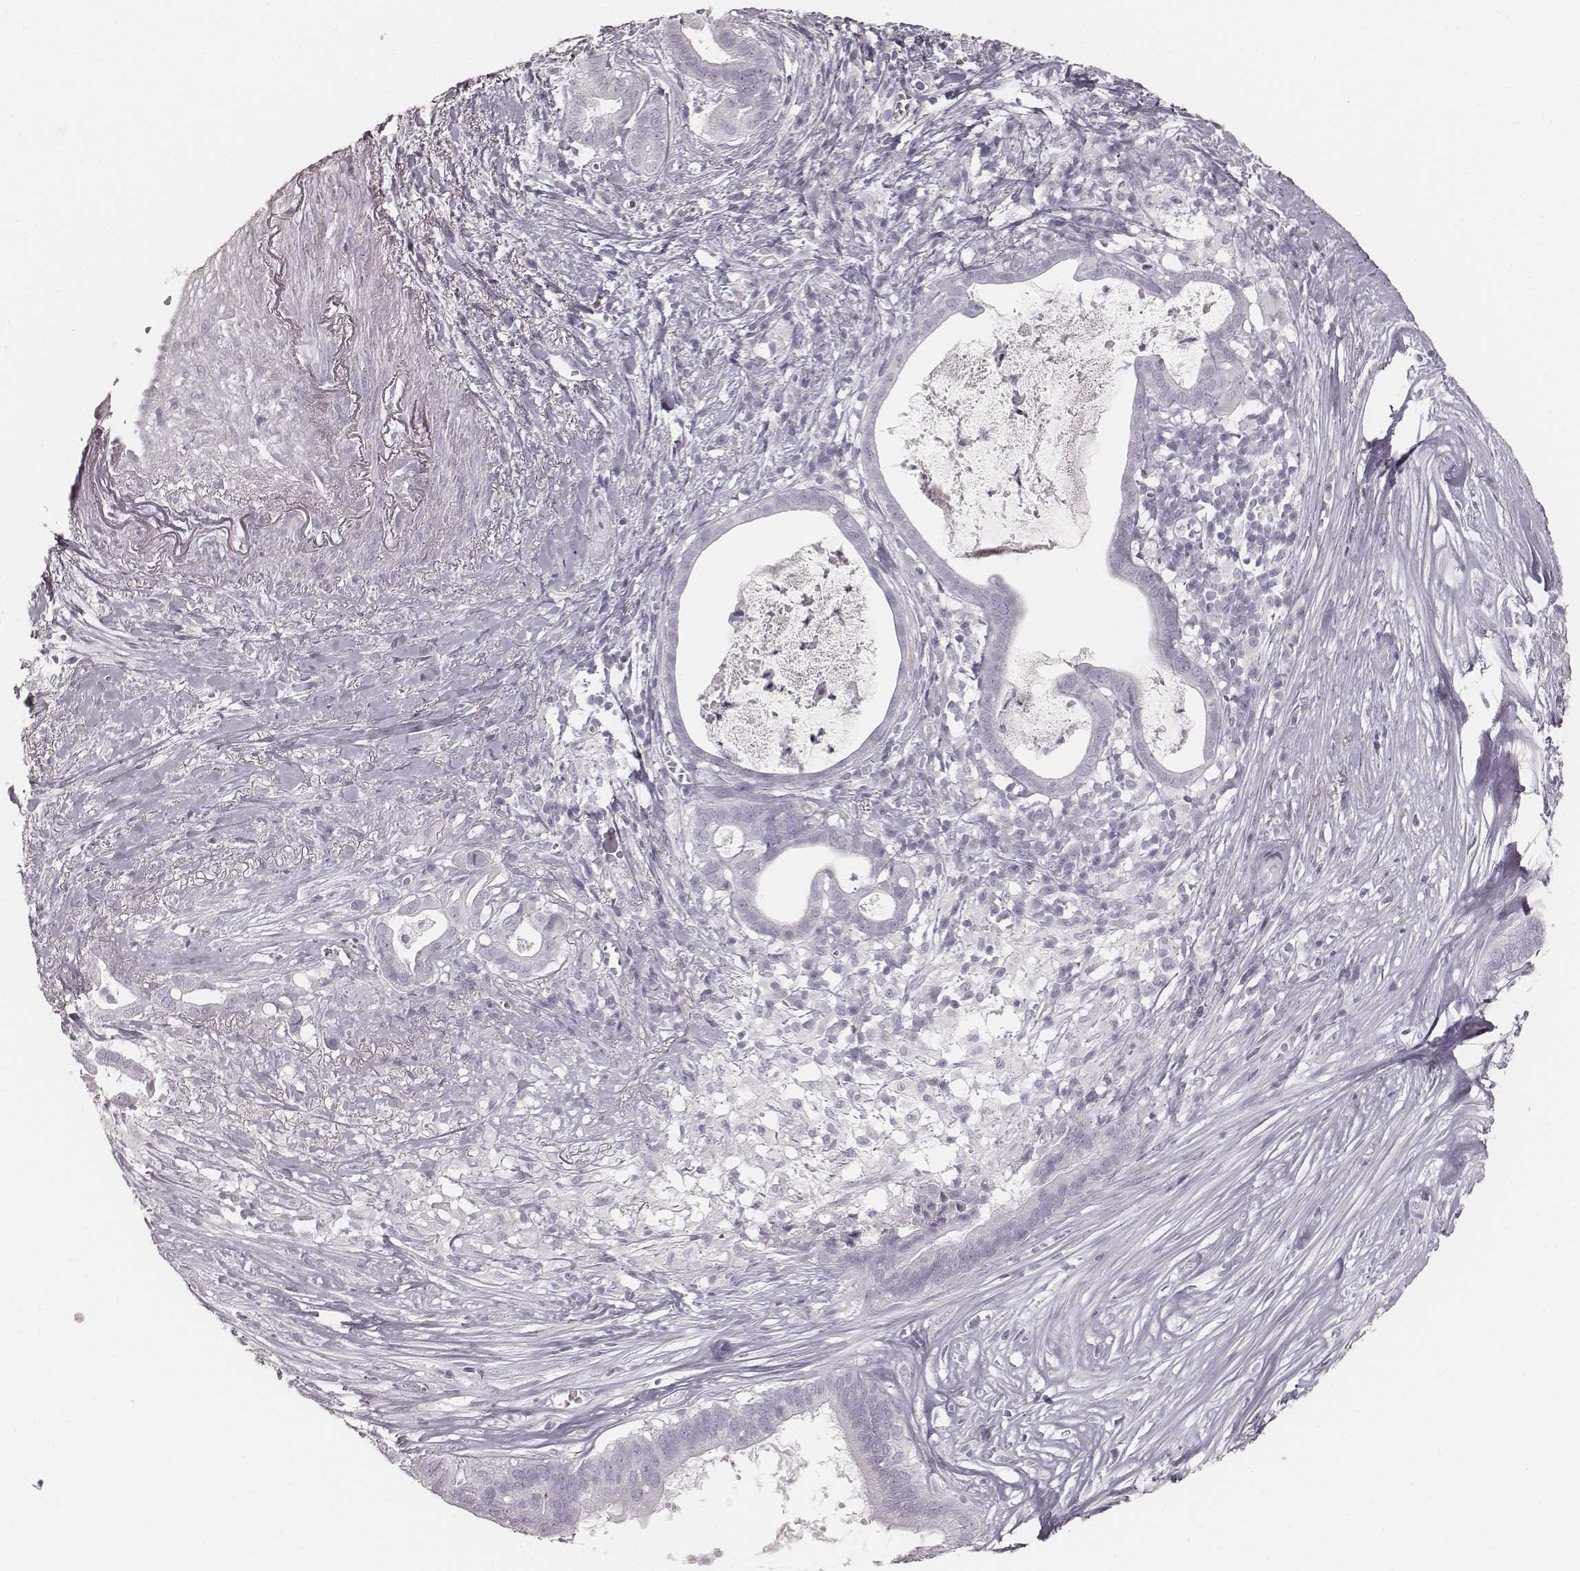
{"staining": {"intensity": "negative", "quantity": "none", "location": "none"}, "tissue": "pancreatic cancer", "cell_type": "Tumor cells", "image_type": "cancer", "snomed": [{"axis": "morphology", "description": "Adenocarcinoma, NOS"}, {"axis": "topography", "description": "Pancreas"}], "caption": "Immunohistochemical staining of human pancreatic cancer (adenocarcinoma) shows no significant positivity in tumor cells.", "gene": "KRT34", "patient": {"sex": "male", "age": 61}}